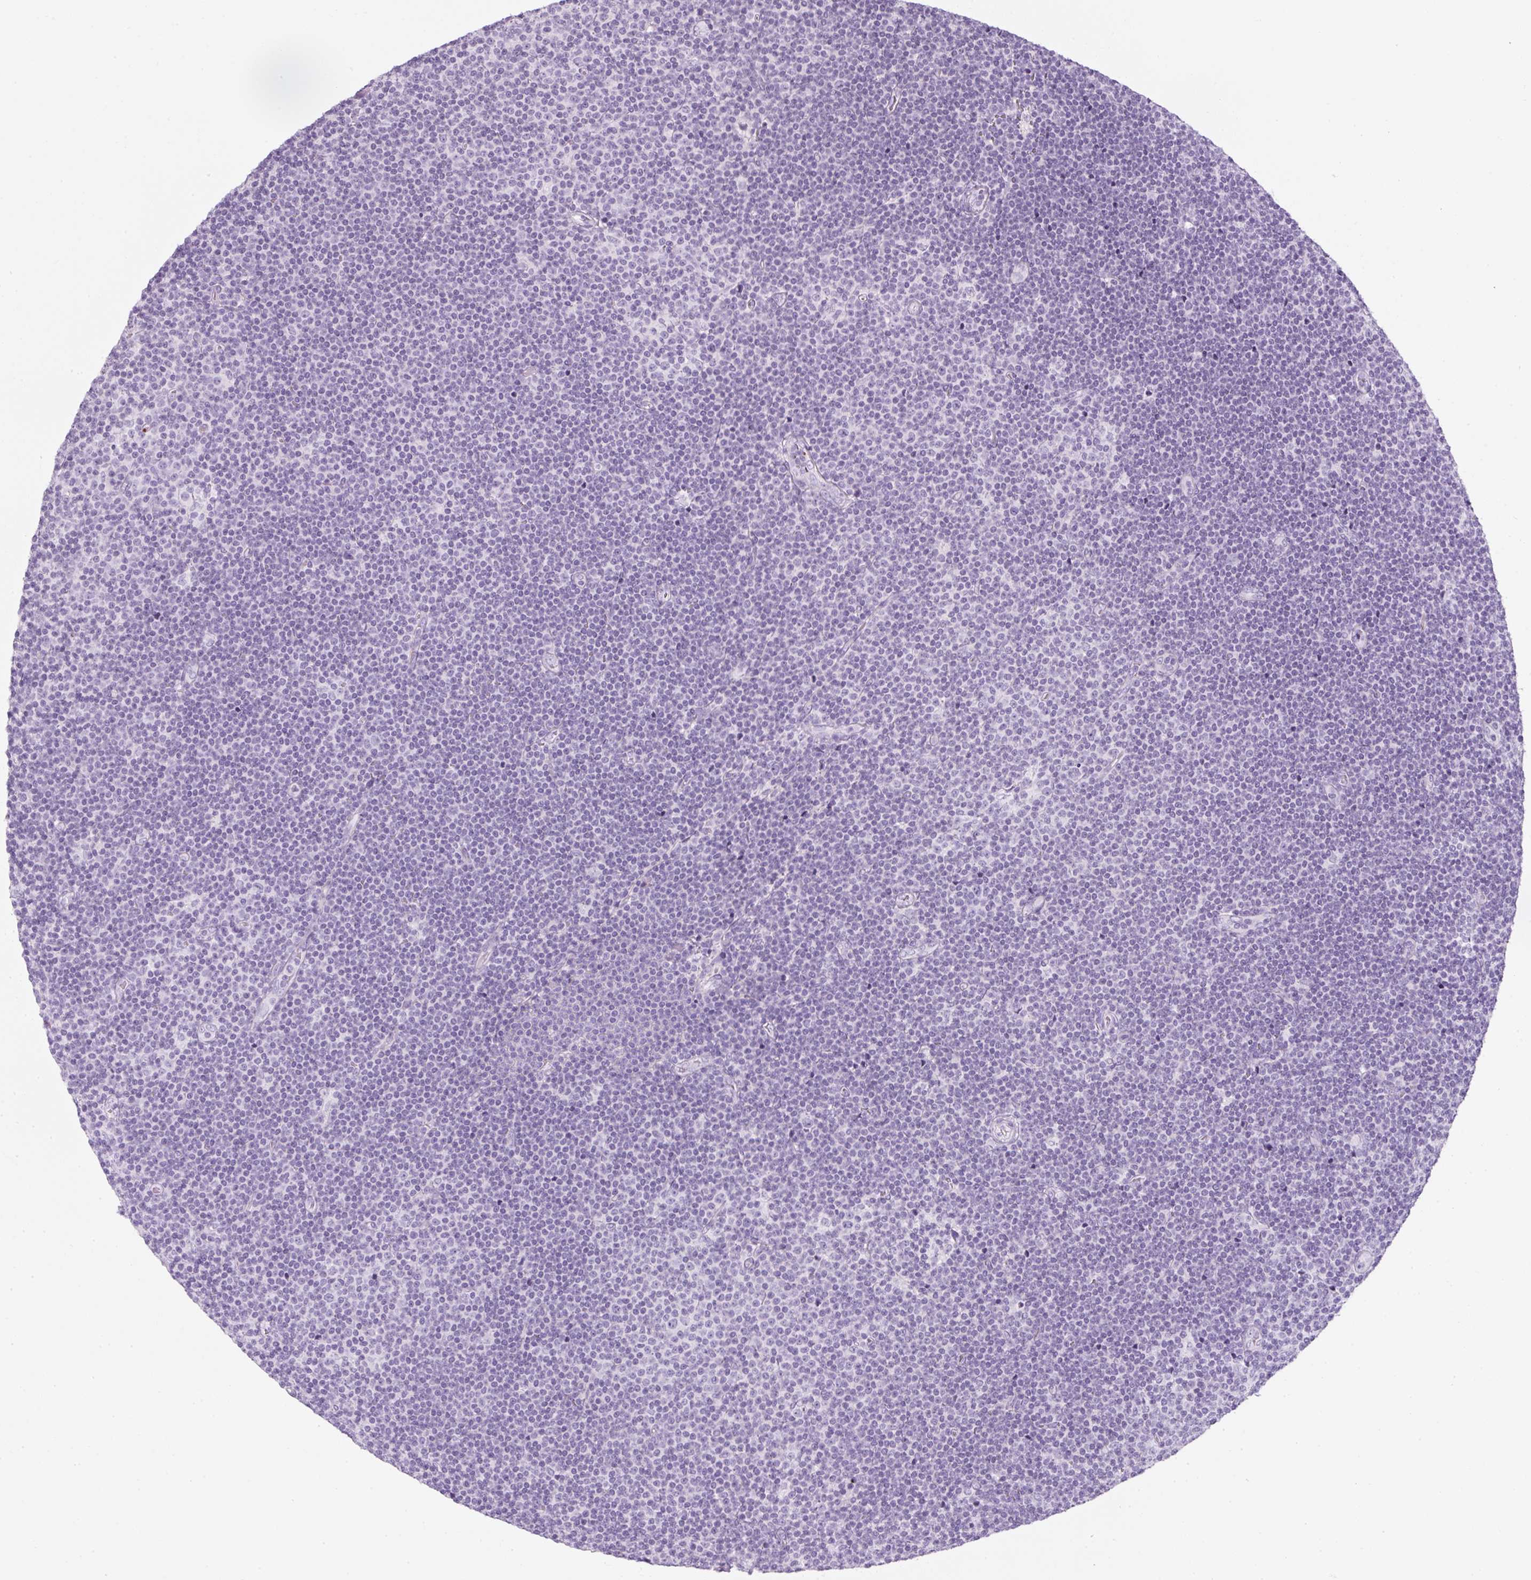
{"staining": {"intensity": "negative", "quantity": "none", "location": "none"}, "tissue": "lymphoma", "cell_type": "Tumor cells", "image_type": "cancer", "snomed": [{"axis": "morphology", "description": "Malignant lymphoma, non-Hodgkin's type, Low grade"}, {"axis": "topography", "description": "Lymph node"}], "caption": "The image displays no significant staining in tumor cells of lymphoma. Brightfield microscopy of immunohistochemistry (IHC) stained with DAB (3,3'-diaminobenzidine) (brown) and hematoxylin (blue), captured at high magnification.", "gene": "PF4V1", "patient": {"sex": "male", "age": 48}}